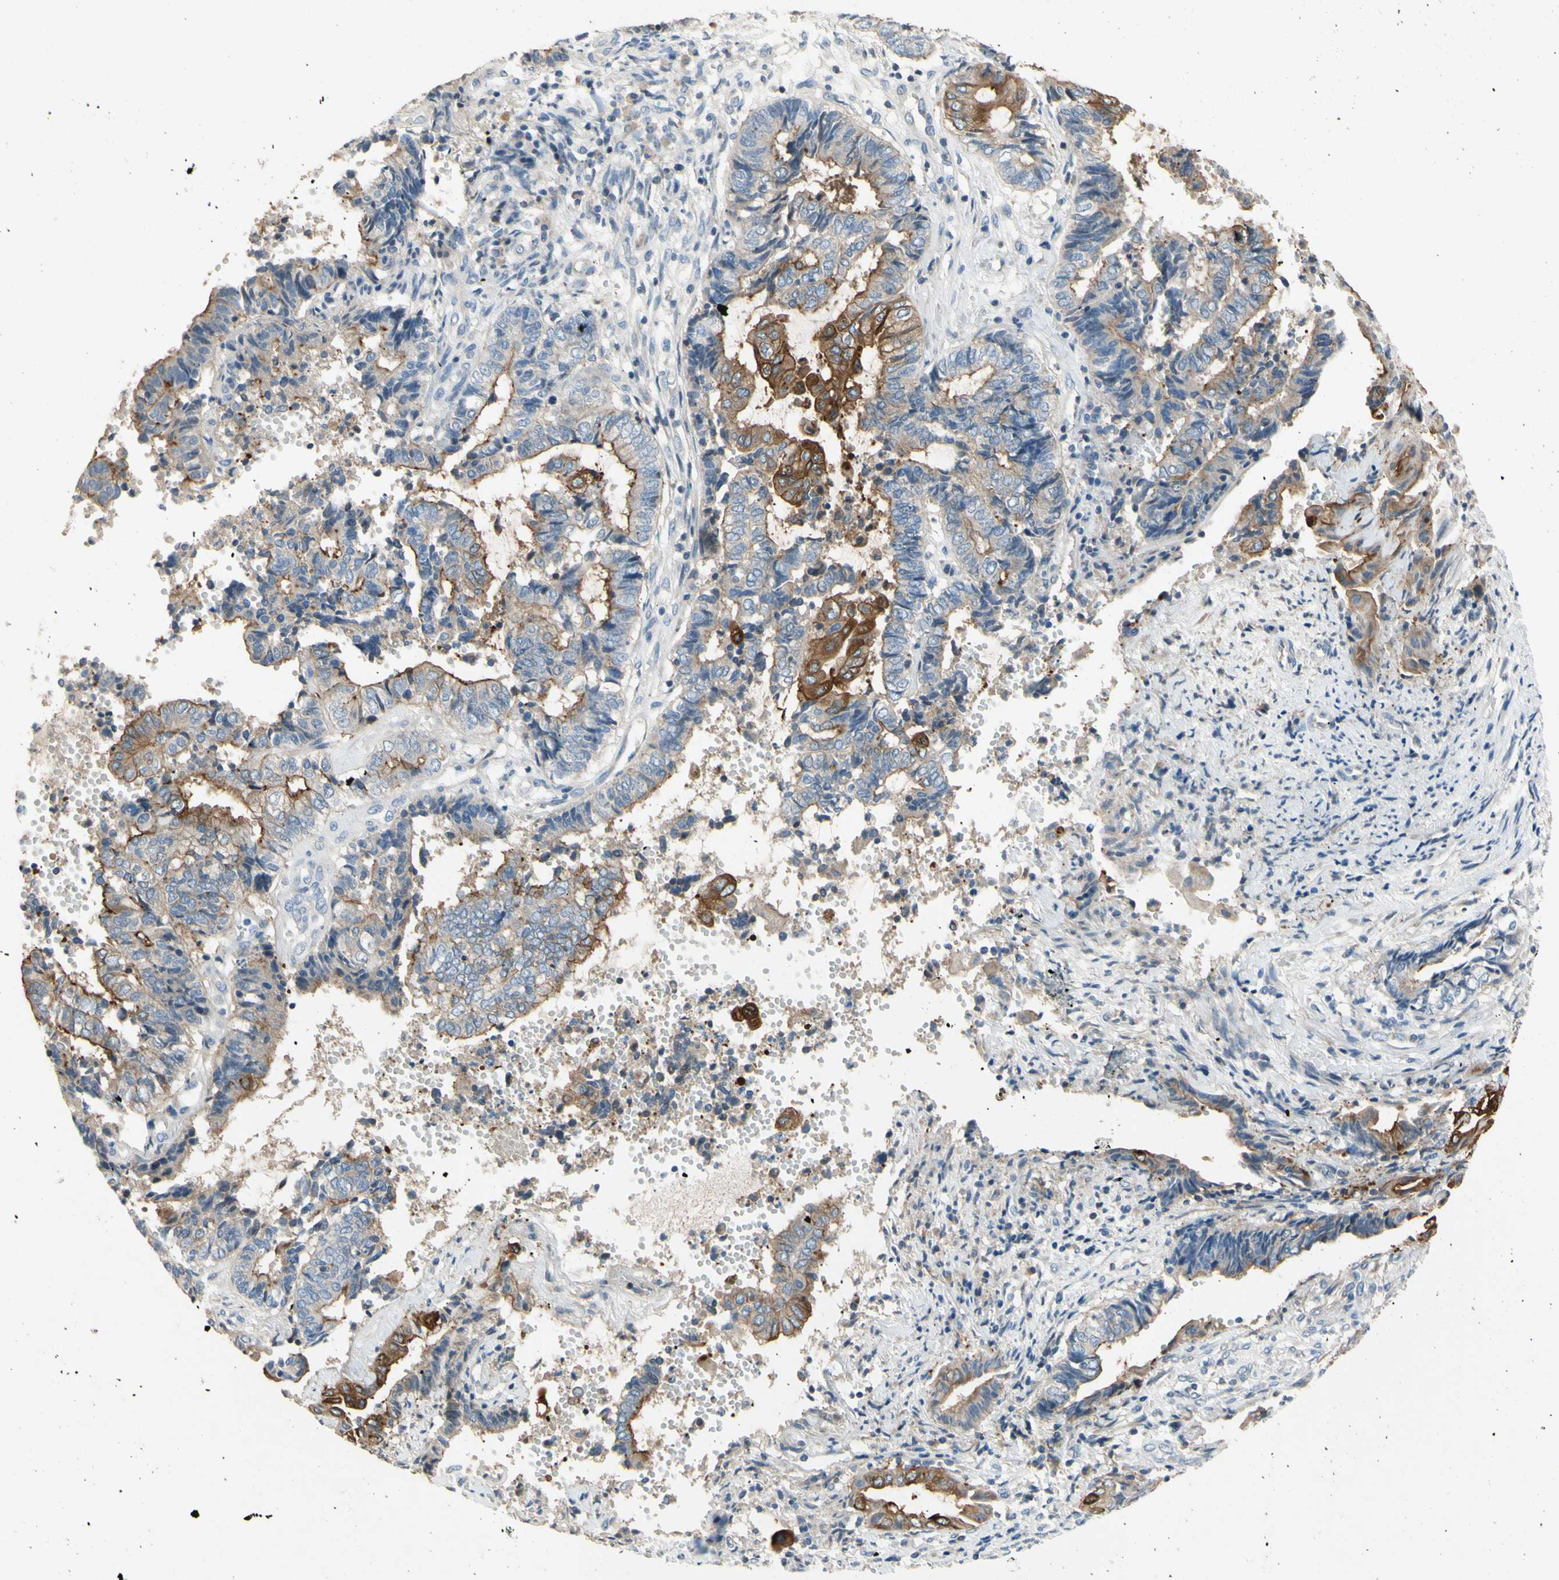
{"staining": {"intensity": "moderate", "quantity": ">75%", "location": "cytoplasmic/membranous"}, "tissue": "endometrial cancer", "cell_type": "Tumor cells", "image_type": "cancer", "snomed": [{"axis": "morphology", "description": "Adenocarcinoma, NOS"}, {"axis": "topography", "description": "Uterus"}, {"axis": "topography", "description": "Endometrium"}], "caption": "About >75% of tumor cells in human adenocarcinoma (endometrial) demonstrate moderate cytoplasmic/membranous protein positivity as visualized by brown immunohistochemical staining.", "gene": "MUC1", "patient": {"sex": "female", "age": 70}}